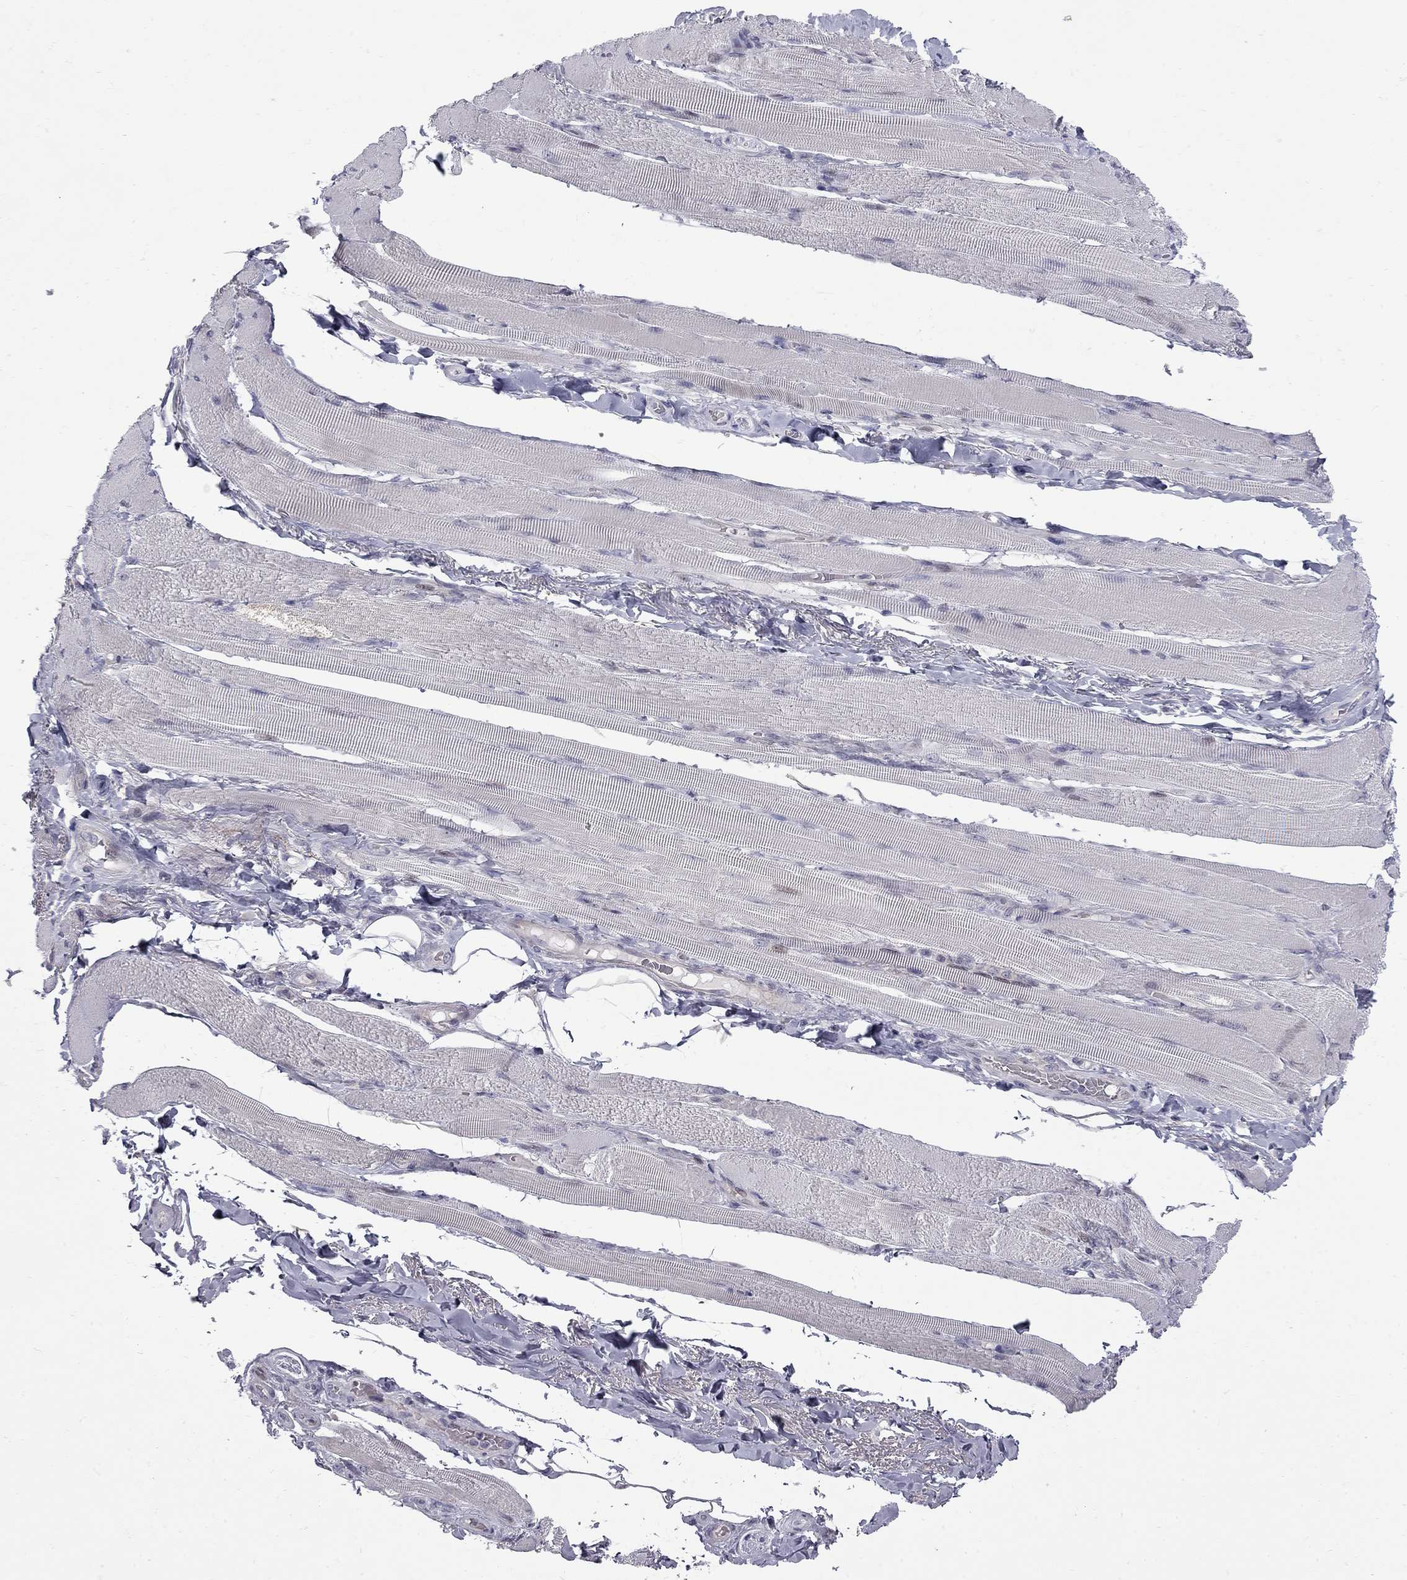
{"staining": {"intensity": "negative", "quantity": "none", "location": "none"}, "tissue": "skeletal muscle", "cell_type": "Myocytes", "image_type": "normal", "snomed": [{"axis": "morphology", "description": "Normal tissue, NOS"}, {"axis": "topography", "description": "Skeletal muscle"}, {"axis": "topography", "description": "Anal"}, {"axis": "topography", "description": "Peripheral nerve tissue"}], "caption": "The histopathology image demonstrates no significant staining in myocytes of skeletal muscle. Brightfield microscopy of immunohistochemistry stained with DAB (3,3'-diaminobenzidine) (brown) and hematoxylin (blue), captured at high magnification.", "gene": "NRARP", "patient": {"sex": "male", "age": 53}}